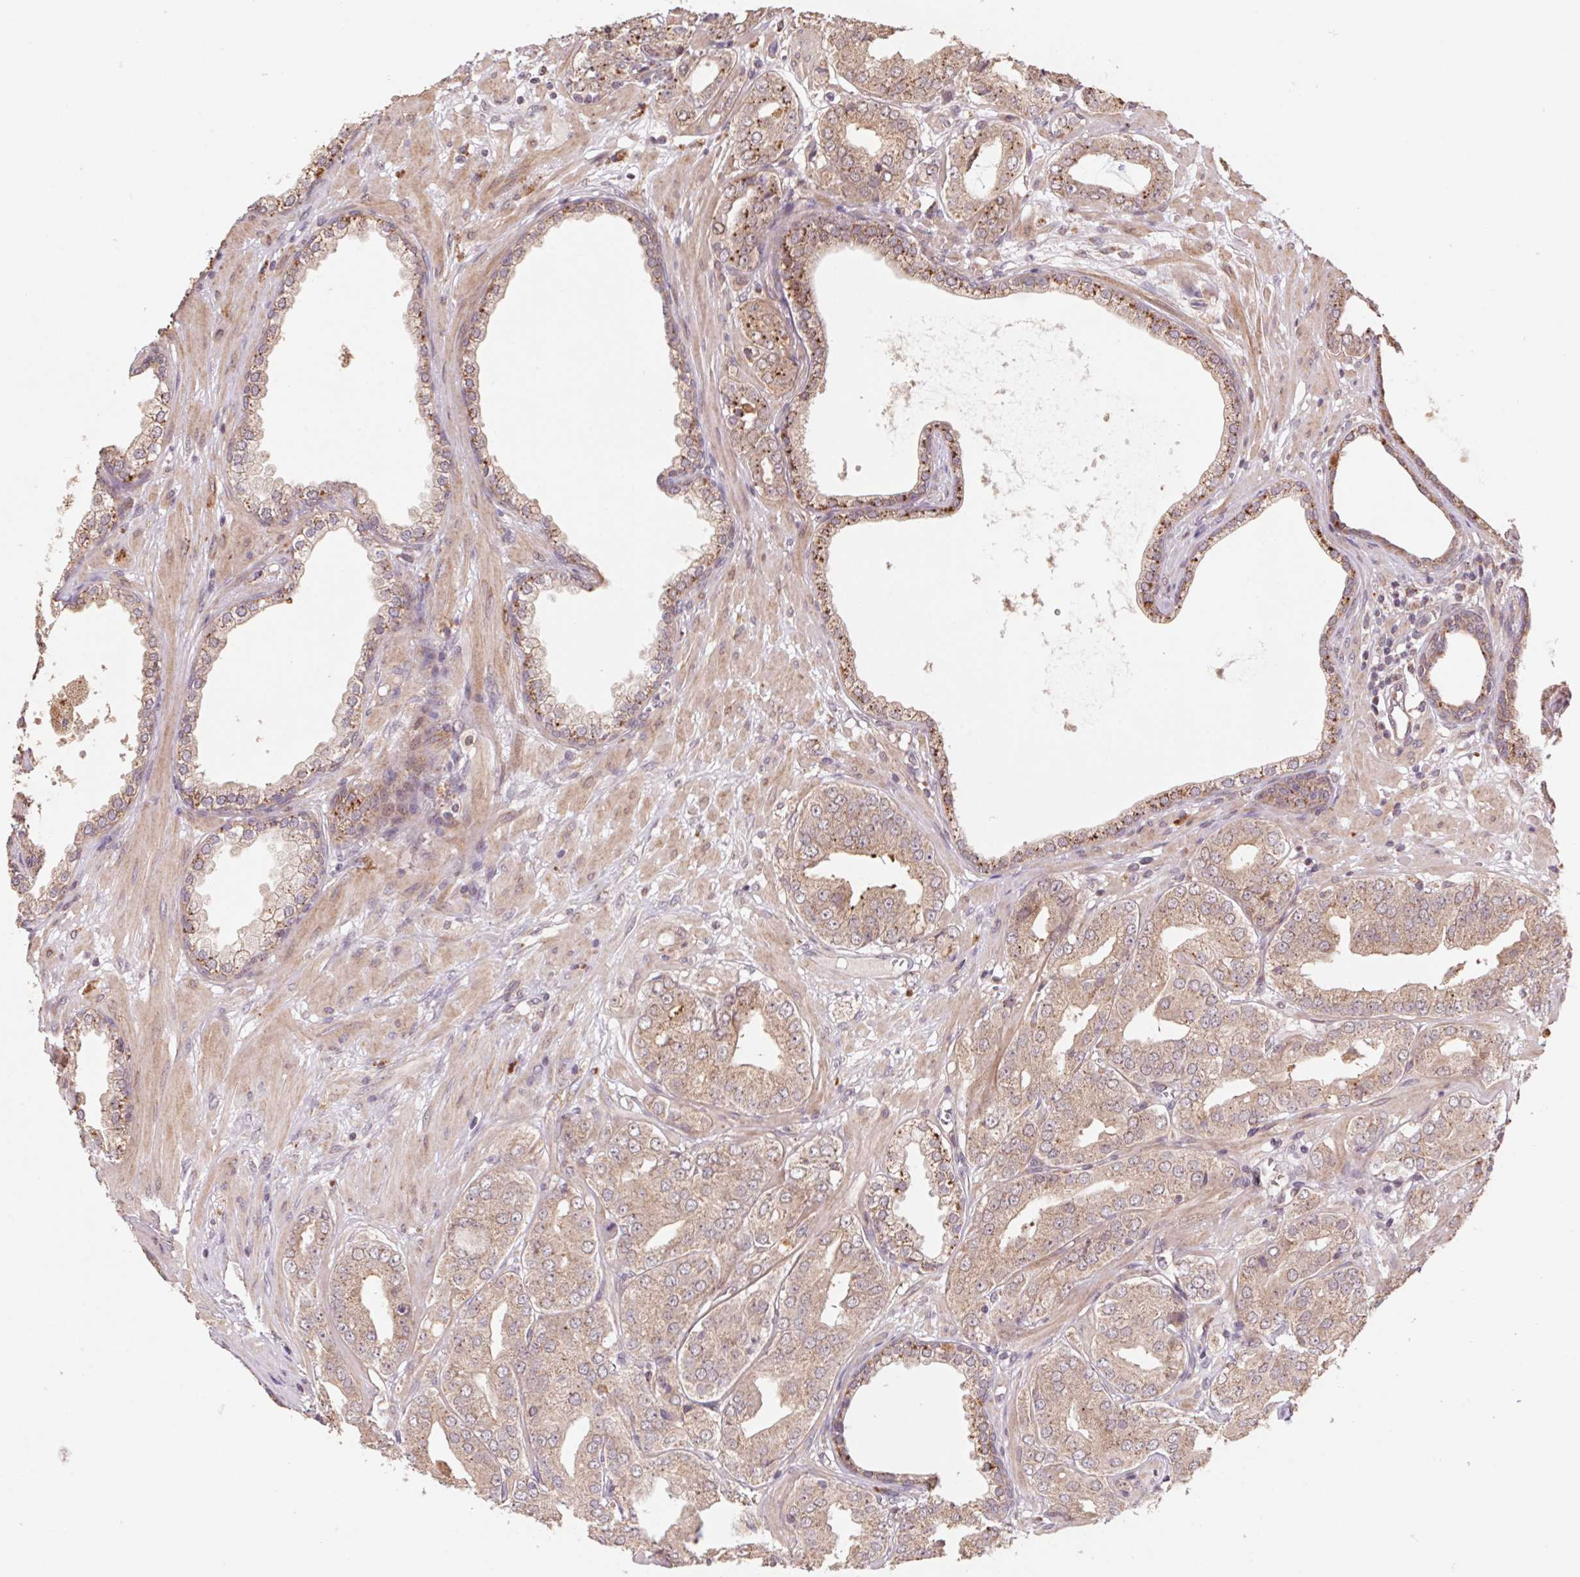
{"staining": {"intensity": "weak", "quantity": ">75%", "location": "cytoplasmic/membranous"}, "tissue": "prostate cancer", "cell_type": "Tumor cells", "image_type": "cancer", "snomed": [{"axis": "morphology", "description": "Adenocarcinoma, Low grade"}, {"axis": "topography", "description": "Prostate"}], "caption": "Protein analysis of prostate low-grade adenocarcinoma tissue shows weak cytoplasmic/membranous positivity in approximately >75% of tumor cells.", "gene": "PDHA1", "patient": {"sex": "male", "age": 60}}